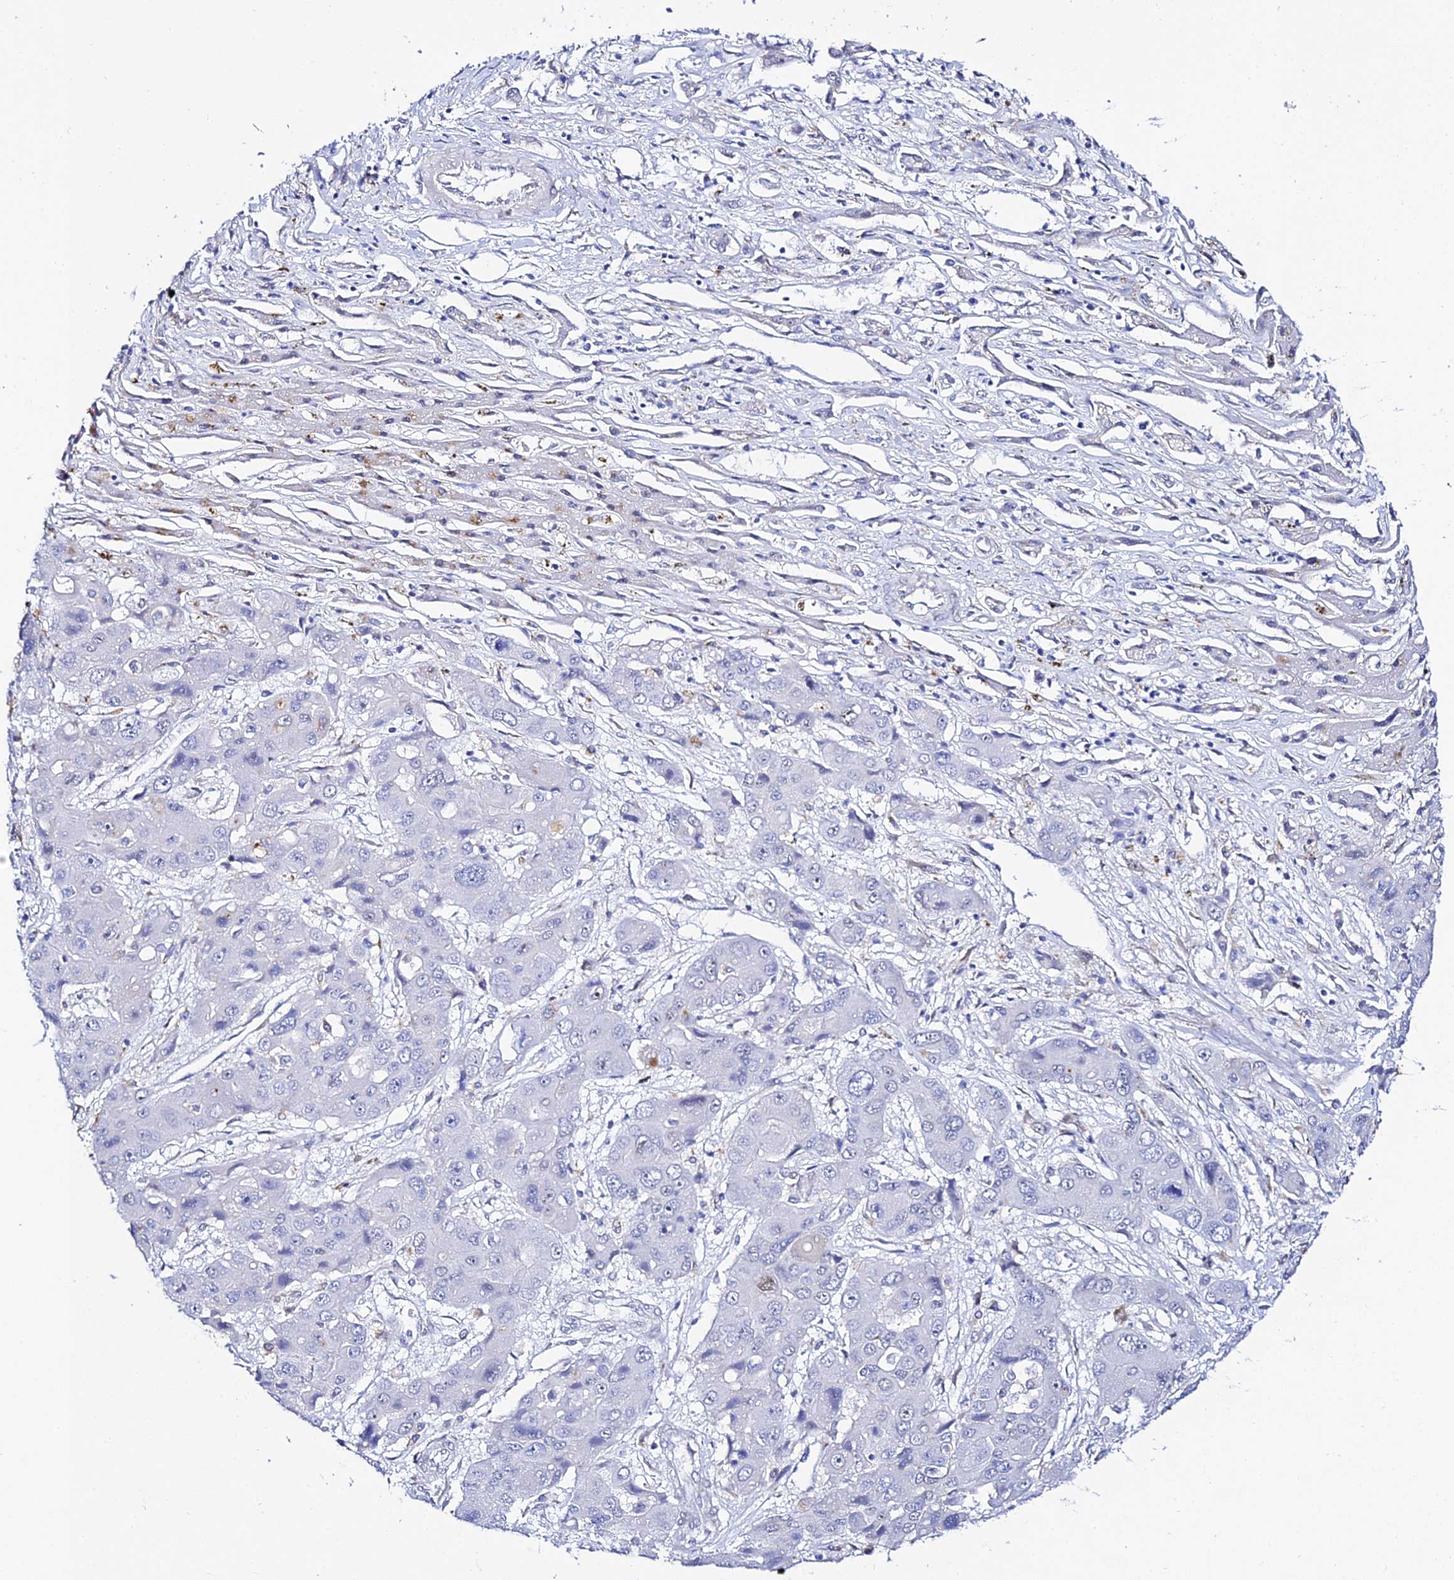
{"staining": {"intensity": "negative", "quantity": "none", "location": "none"}, "tissue": "liver cancer", "cell_type": "Tumor cells", "image_type": "cancer", "snomed": [{"axis": "morphology", "description": "Cholangiocarcinoma"}, {"axis": "topography", "description": "Liver"}], "caption": "The immunohistochemistry (IHC) photomicrograph has no significant positivity in tumor cells of liver cancer (cholangiocarcinoma) tissue.", "gene": "POFUT2", "patient": {"sex": "male", "age": 67}}